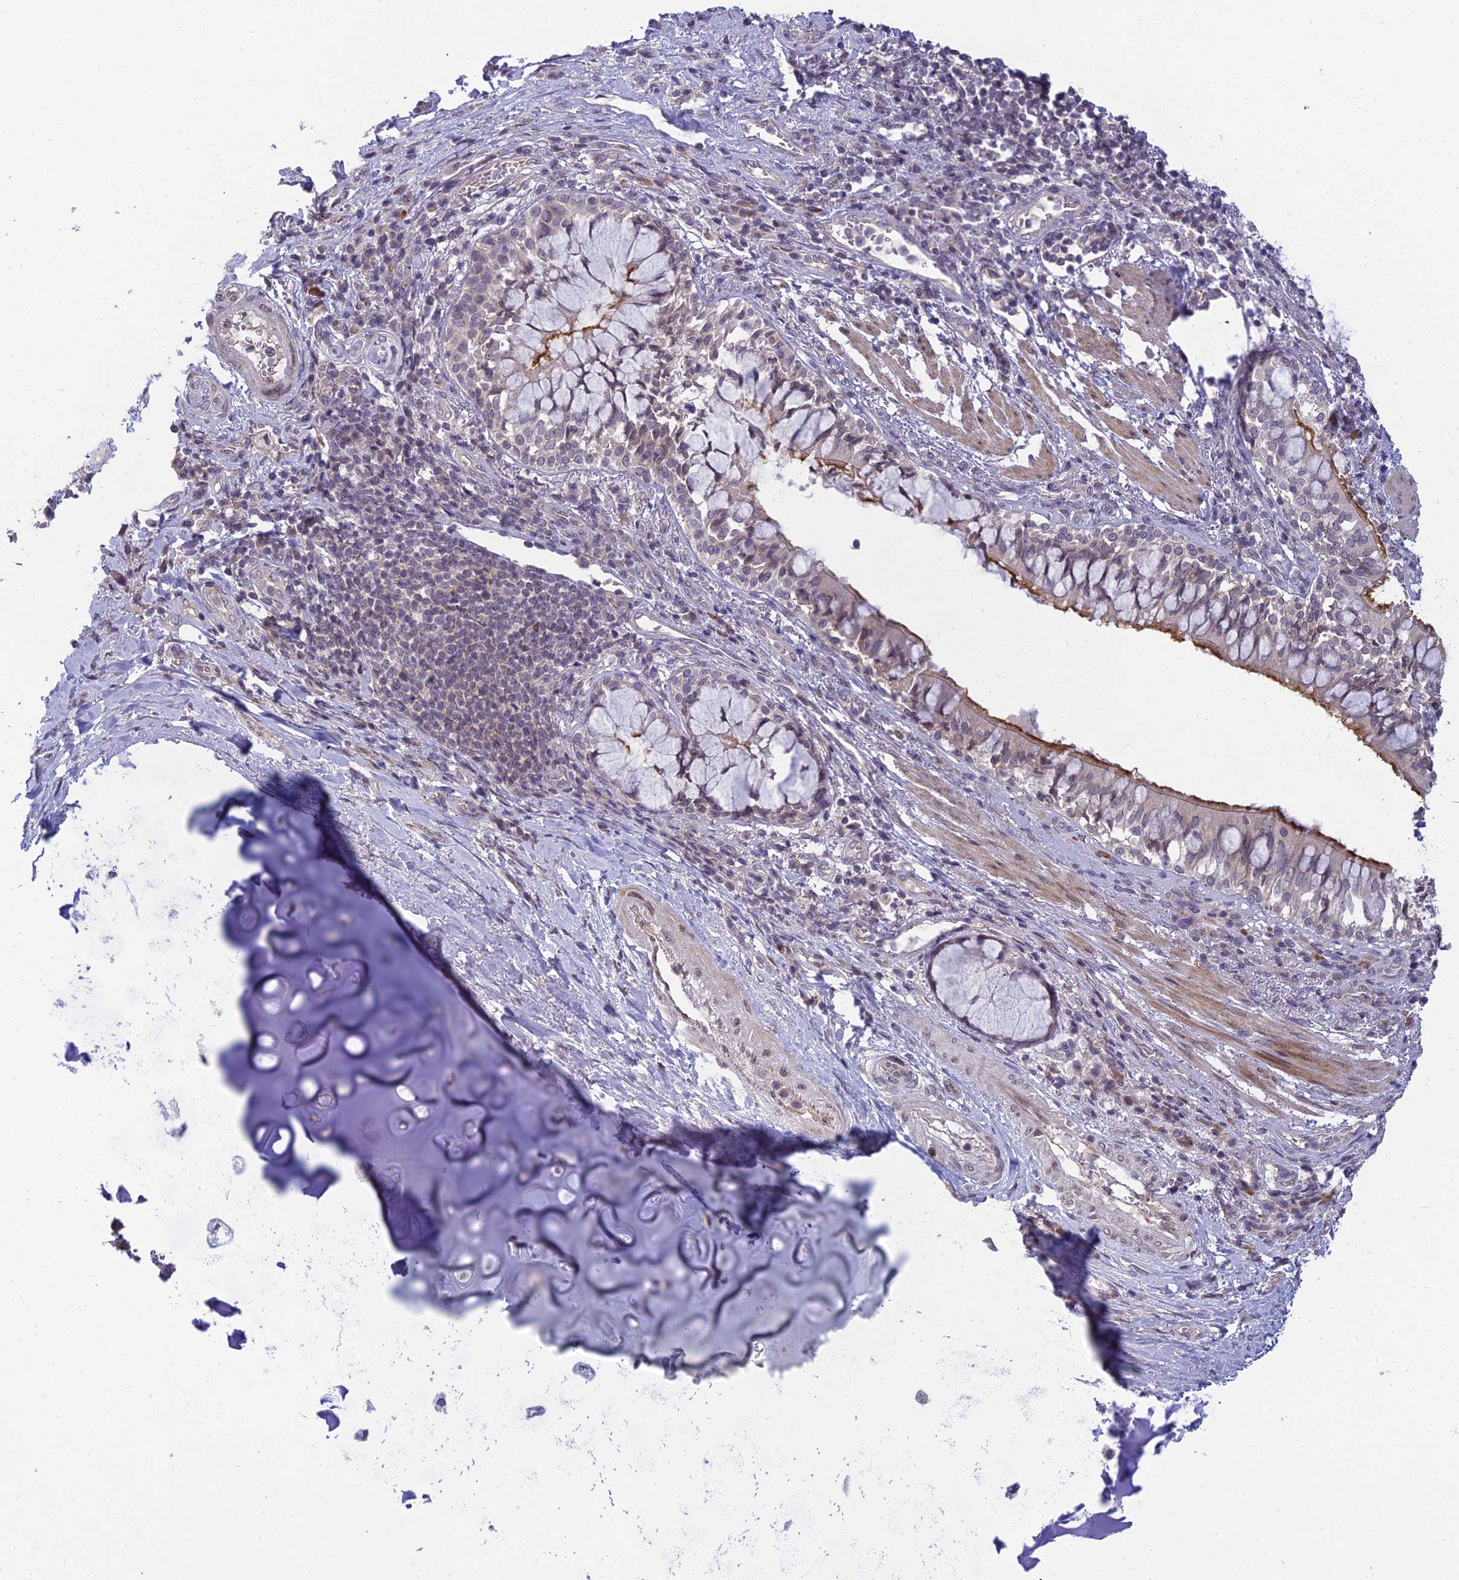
{"staining": {"intensity": "negative", "quantity": "none", "location": "none"}, "tissue": "adipose tissue", "cell_type": "Adipocytes", "image_type": "normal", "snomed": [{"axis": "morphology", "description": "Normal tissue, NOS"}, {"axis": "morphology", "description": "Squamous cell carcinoma, NOS"}, {"axis": "topography", "description": "Bronchus"}, {"axis": "topography", "description": "Lung"}], "caption": "The photomicrograph shows no significant expression in adipocytes of adipose tissue. Brightfield microscopy of IHC stained with DAB (3,3'-diaminobenzidine) (brown) and hematoxylin (blue), captured at high magnification.", "gene": "DTX2", "patient": {"sex": "male", "age": 64}}